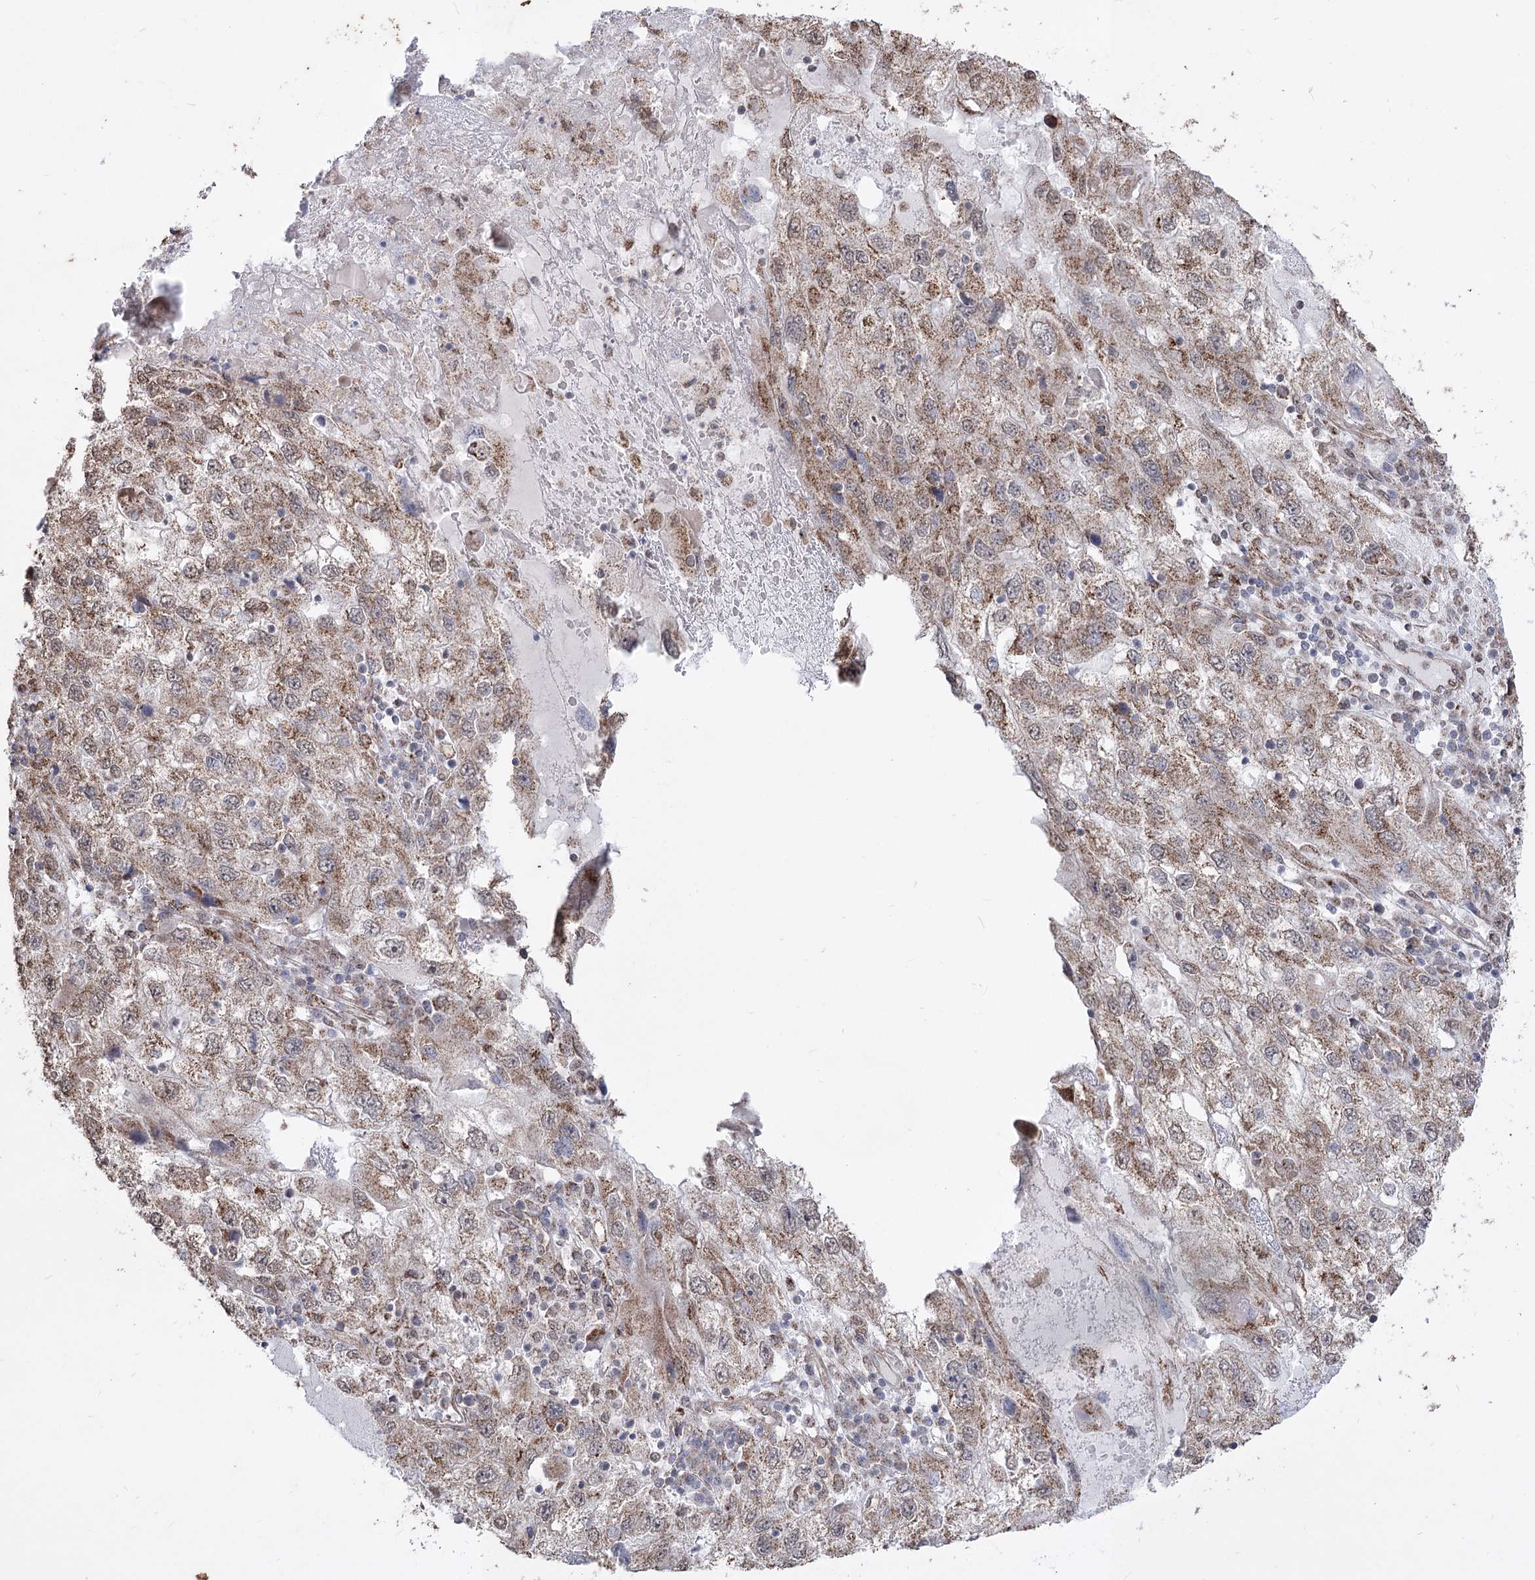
{"staining": {"intensity": "moderate", "quantity": ">75%", "location": "cytoplasmic/membranous"}, "tissue": "endometrial cancer", "cell_type": "Tumor cells", "image_type": "cancer", "snomed": [{"axis": "morphology", "description": "Adenocarcinoma, NOS"}, {"axis": "topography", "description": "Endometrium"}], "caption": "Approximately >75% of tumor cells in human endometrial cancer reveal moderate cytoplasmic/membranous protein staining as visualized by brown immunohistochemical staining.", "gene": "ZSCAN23", "patient": {"sex": "female", "age": 49}}